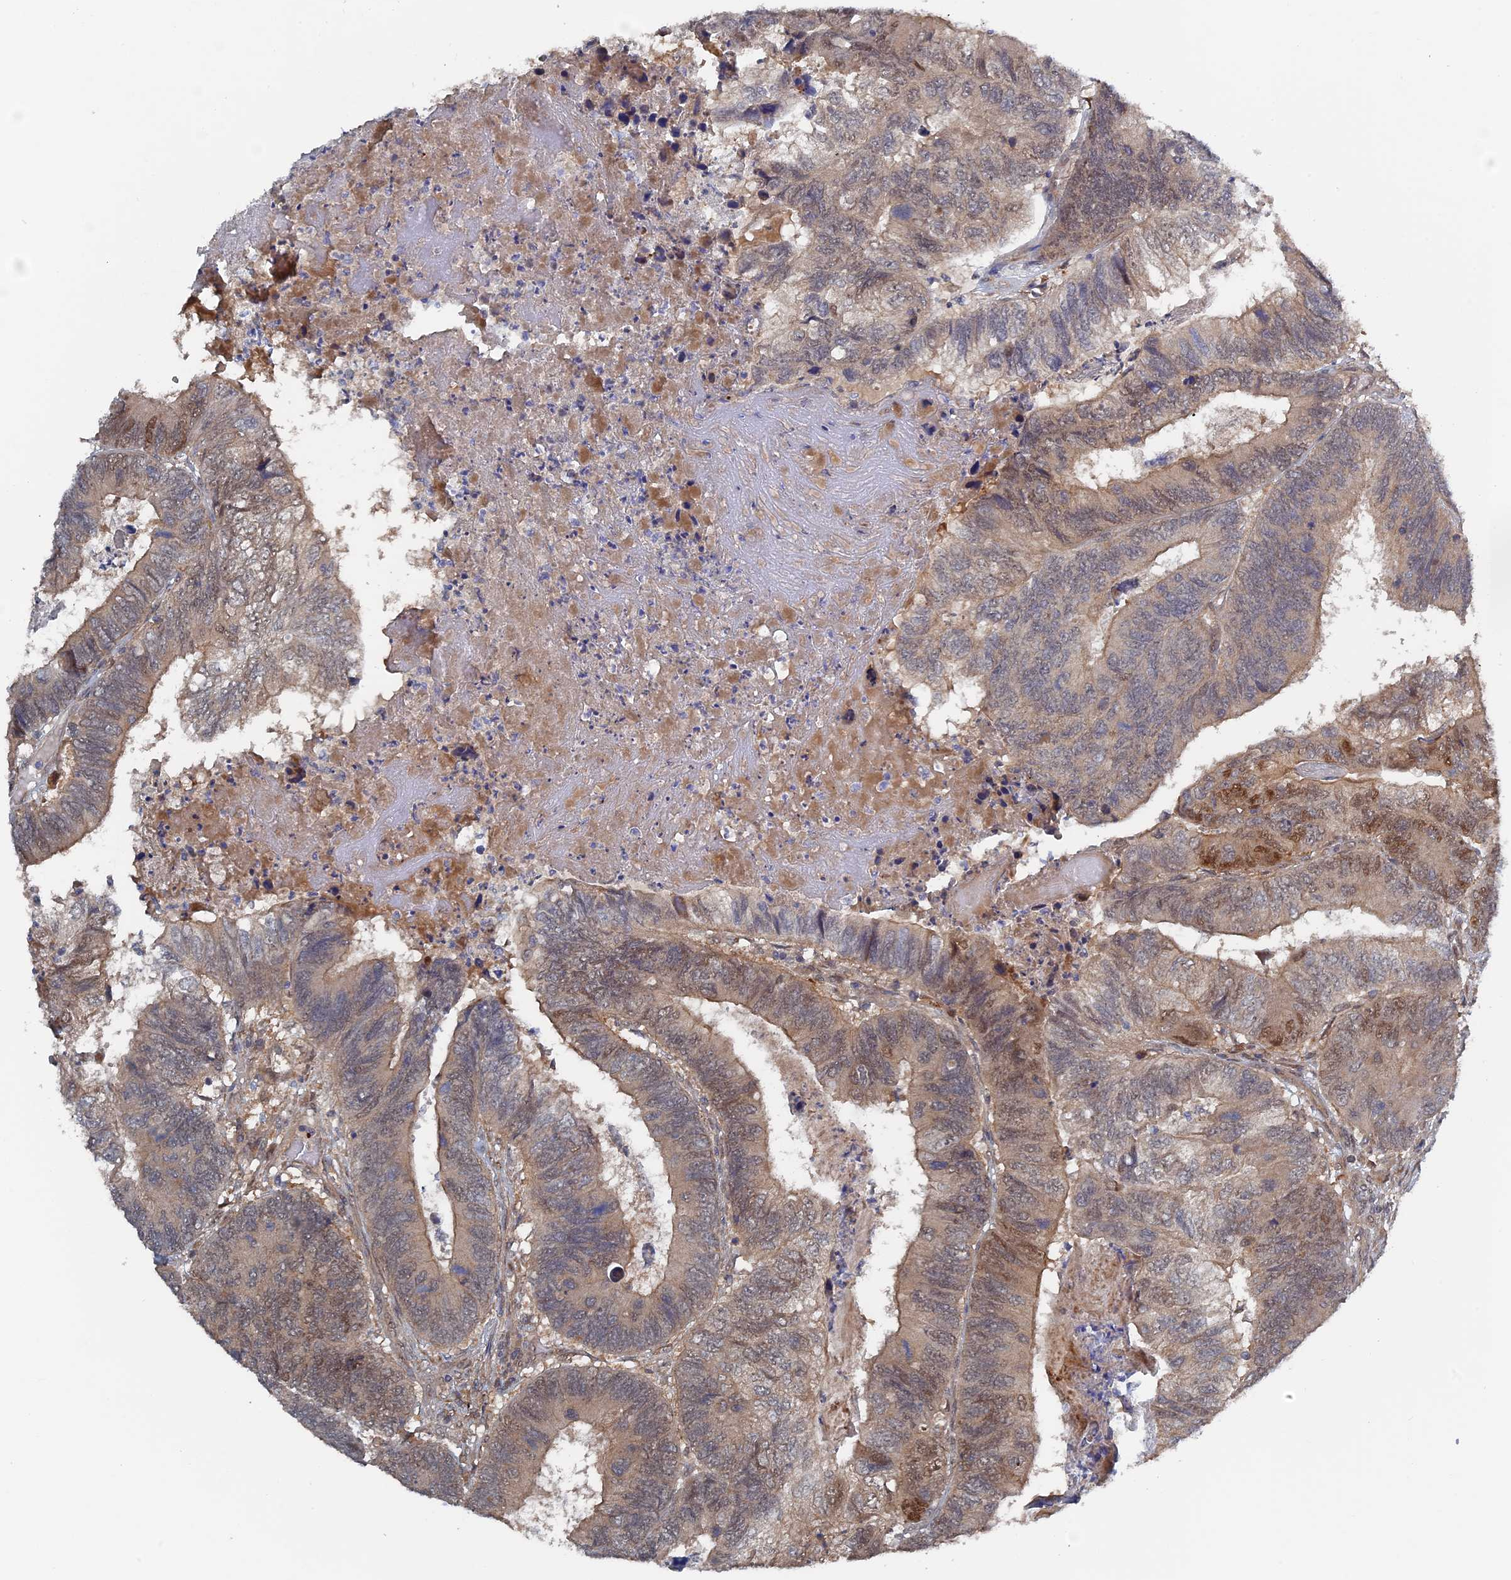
{"staining": {"intensity": "moderate", "quantity": "<25%", "location": "cytoplasmic/membranous,nuclear"}, "tissue": "colorectal cancer", "cell_type": "Tumor cells", "image_type": "cancer", "snomed": [{"axis": "morphology", "description": "Adenocarcinoma, NOS"}, {"axis": "topography", "description": "Colon"}], "caption": "Immunohistochemistry micrograph of human adenocarcinoma (colorectal) stained for a protein (brown), which exhibits low levels of moderate cytoplasmic/membranous and nuclear positivity in about <25% of tumor cells.", "gene": "ELOVL6", "patient": {"sex": "female", "age": 67}}